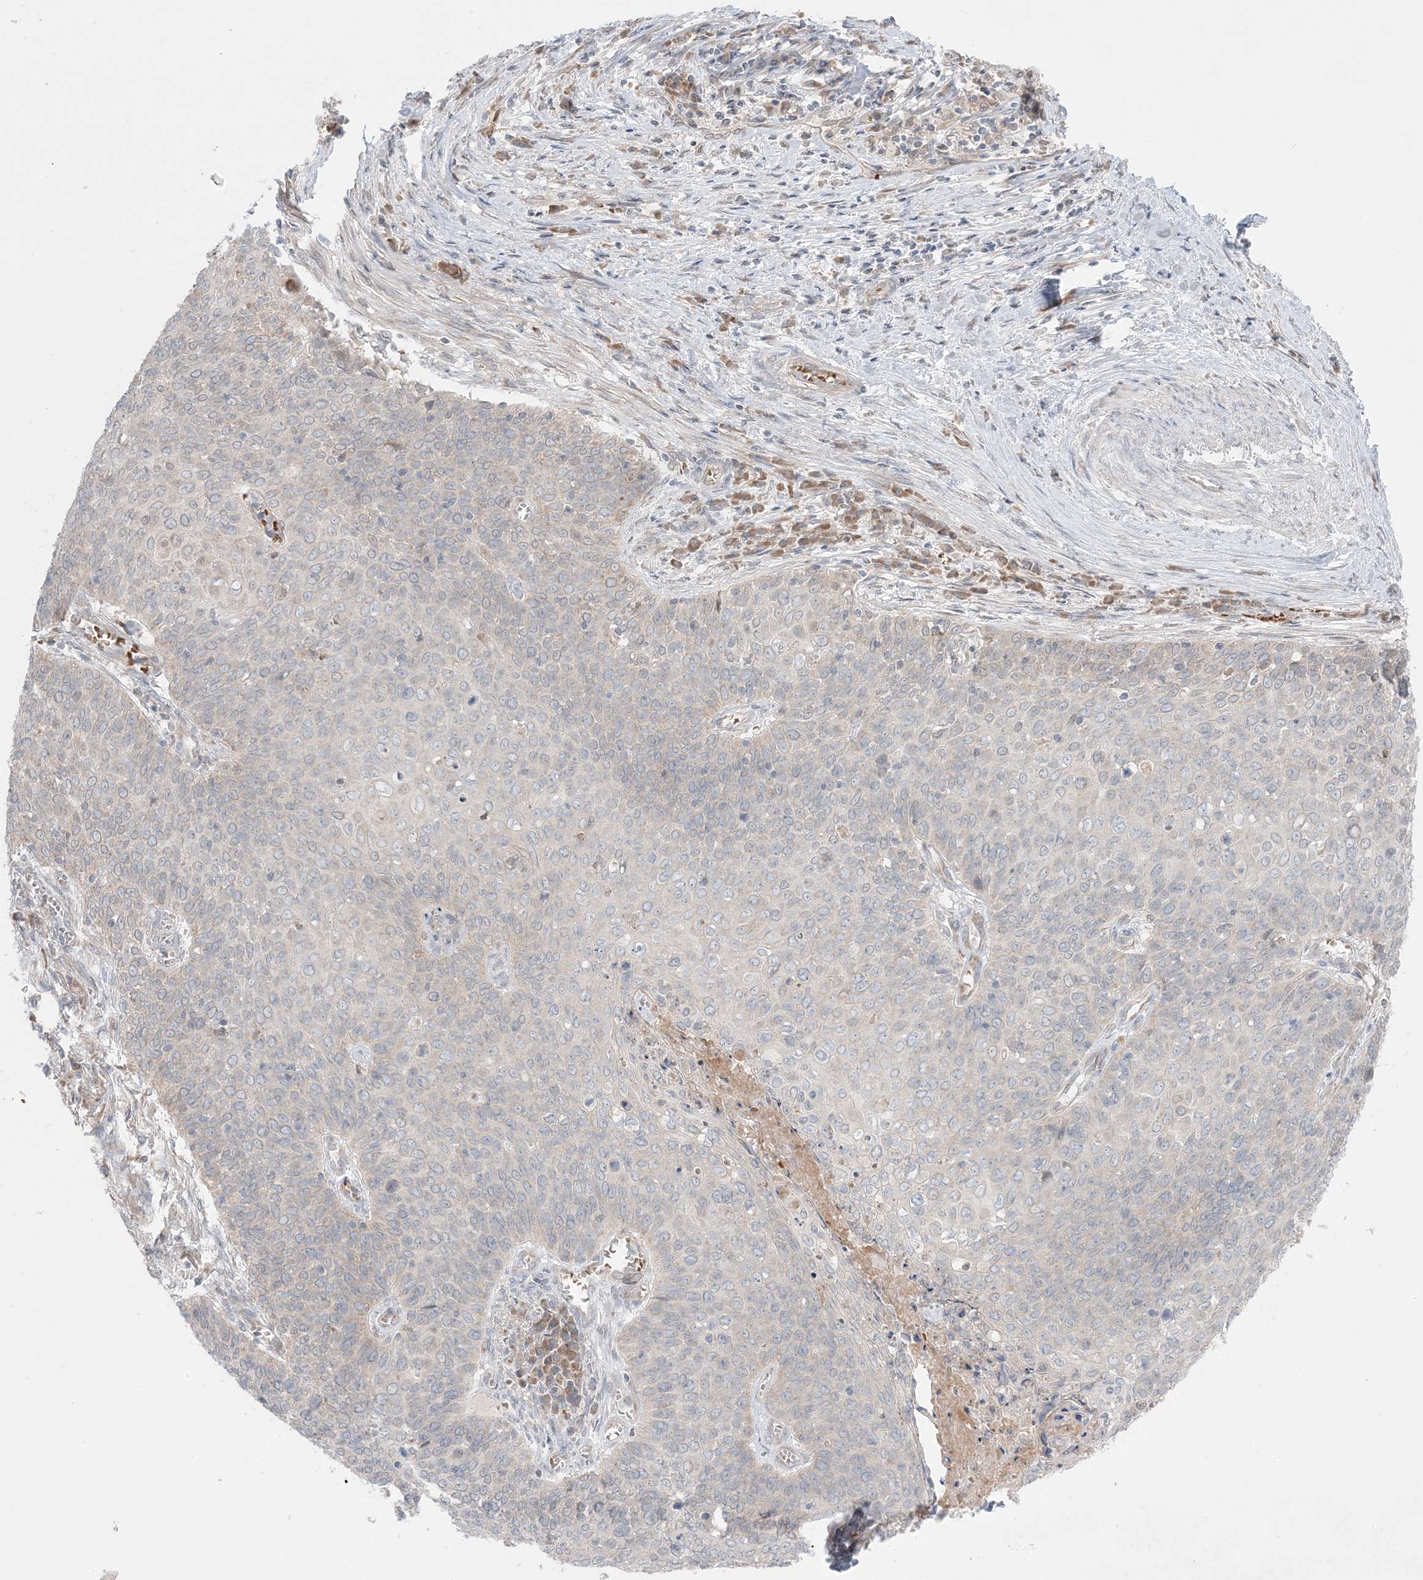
{"staining": {"intensity": "negative", "quantity": "none", "location": "none"}, "tissue": "cervical cancer", "cell_type": "Tumor cells", "image_type": "cancer", "snomed": [{"axis": "morphology", "description": "Squamous cell carcinoma, NOS"}, {"axis": "topography", "description": "Cervix"}], "caption": "Cervical cancer (squamous cell carcinoma) was stained to show a protein in brown. There is no significant positivity in tumor cells.", "gene": "MMGT1", "patient": {"sex": "female", "age": 39}}